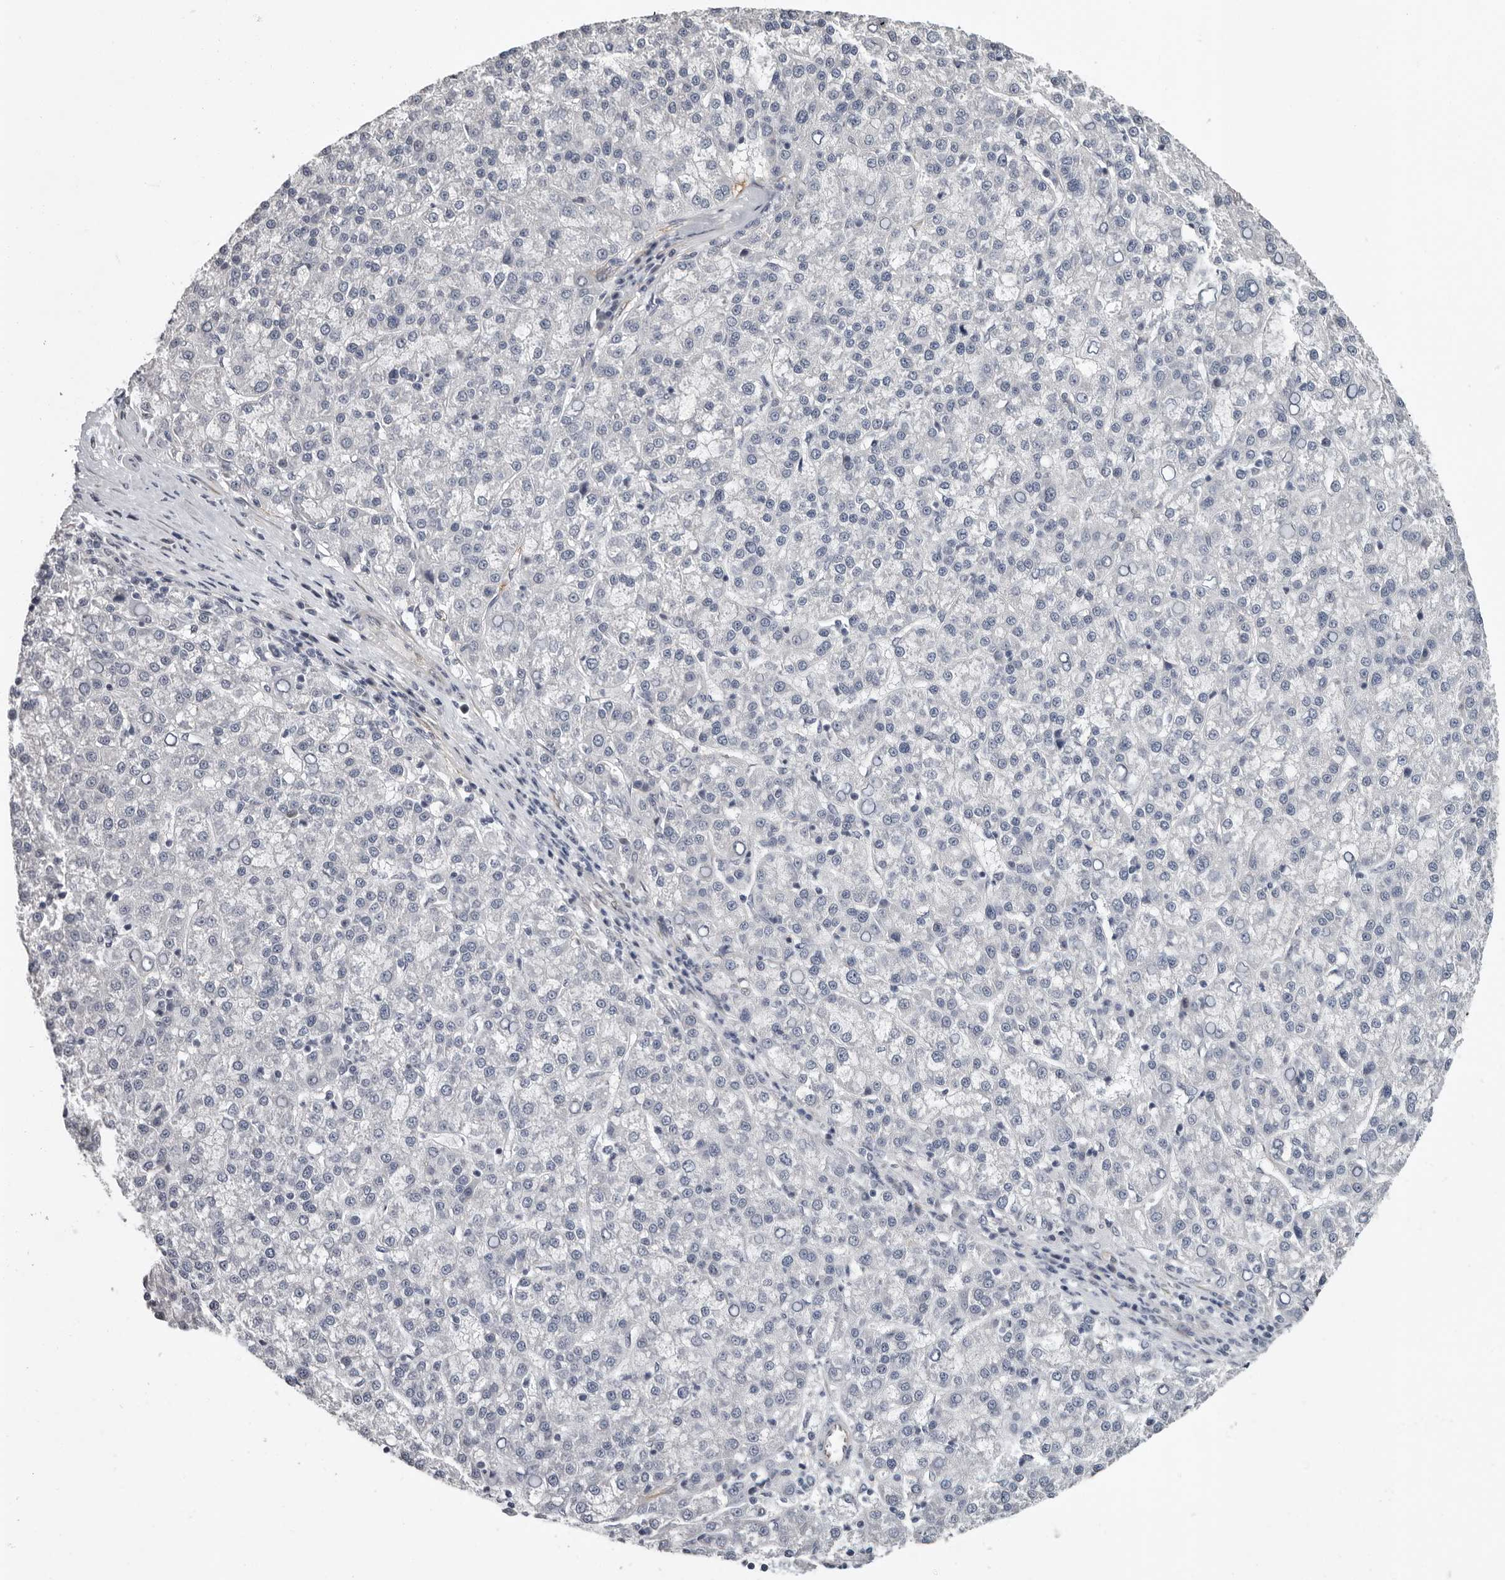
{"staining": {"intensity": "negative", "quantity": "none", "location": "none"}, "tissue": "liver cancer", "cell_type": "Tumor cells", "image_type": "cancer", "snomed": [{"axis": "morphology", "description": "Carcinoma, Hepatocellular, NOS"}, {"axis": "topography", "description": "Liver"}], "caption": "Immunohistochemistry of human liver cancer (hepatocellular carcinoma) displays no positivity in tumor cells.", "gene": "RALGPS2", "patient": {"sex": "female", "age": 58}}